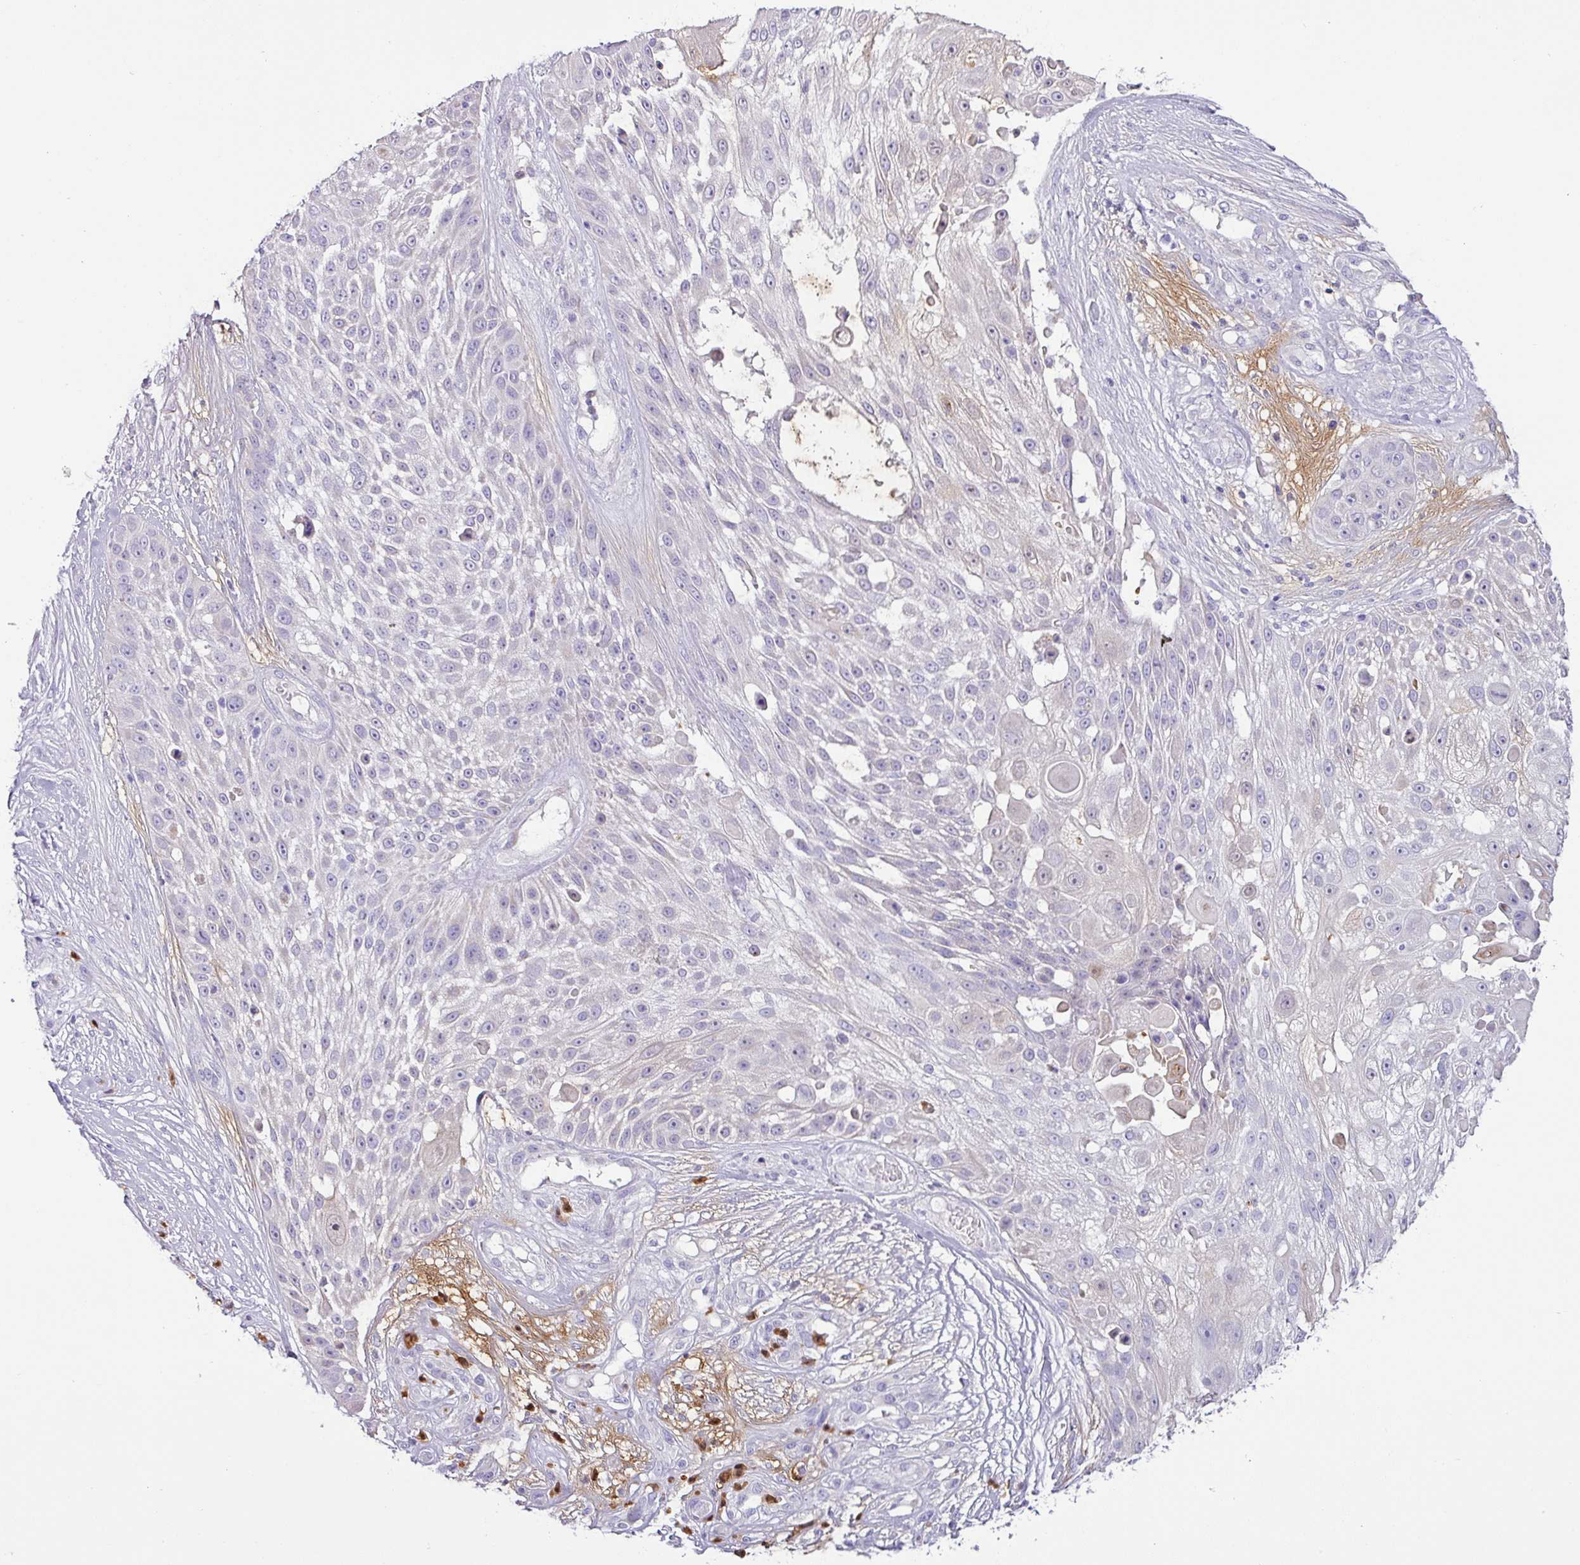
{"staining": {"intensity": "negative", "quantity": "none", "location": "none"}, "tissue": "skin cancer", "cell_type": "Tumor cells", "image_type": "cancer", "snomed": [{"axis": "morphology", "description": "Squamous cell carcinoma, NOS"}, {"axis": "topography", "description": "Skin"}], "caption": "Immunohistochemical staining of human squamous cell carcinoma (skin) displays no significant positivity in tumor cells.", "gene": "SH2D3C", "patient": {"sex": "female", "age": 86}}